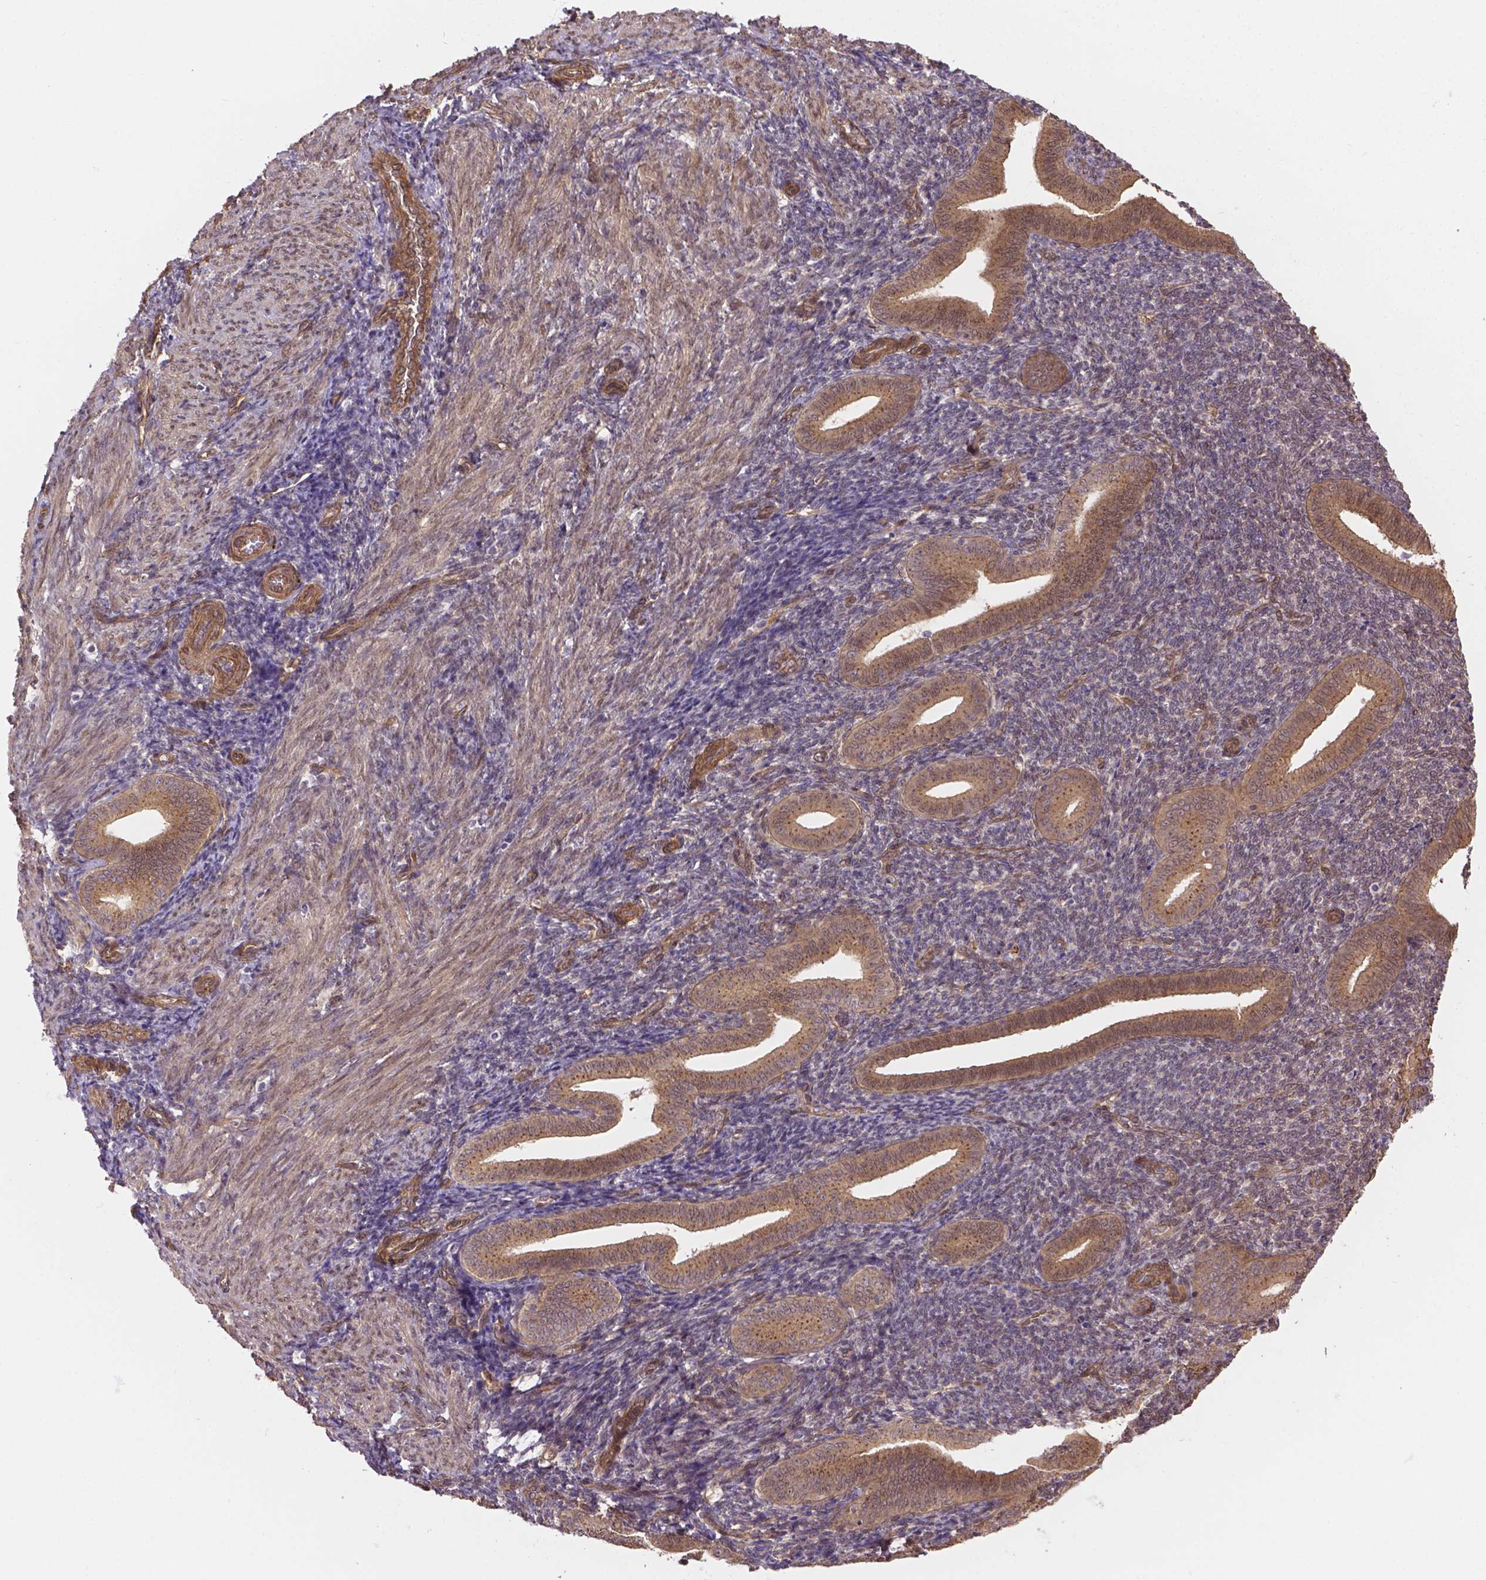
{"staining": {"intensity": "negative", "quantity": "none", "location": "none"}, "tissue": "endometrium", "cell_type": "Cells in endometrial stroma", "image_type": "normal", "snomed": [{"axis": "morphology", "description": "Normal tissue, NOS"}, {"axis": "topography", "description": "Endometrium"}], "caption": "The histopathology image exhibits no staining of cells in endometrial stroma in benign endometrium. (Immunohistochemistry (ihc), brightfield microscopy, high magnification).", "gene": "YAP1", "patient": {"sex": "female", "age": 25}}